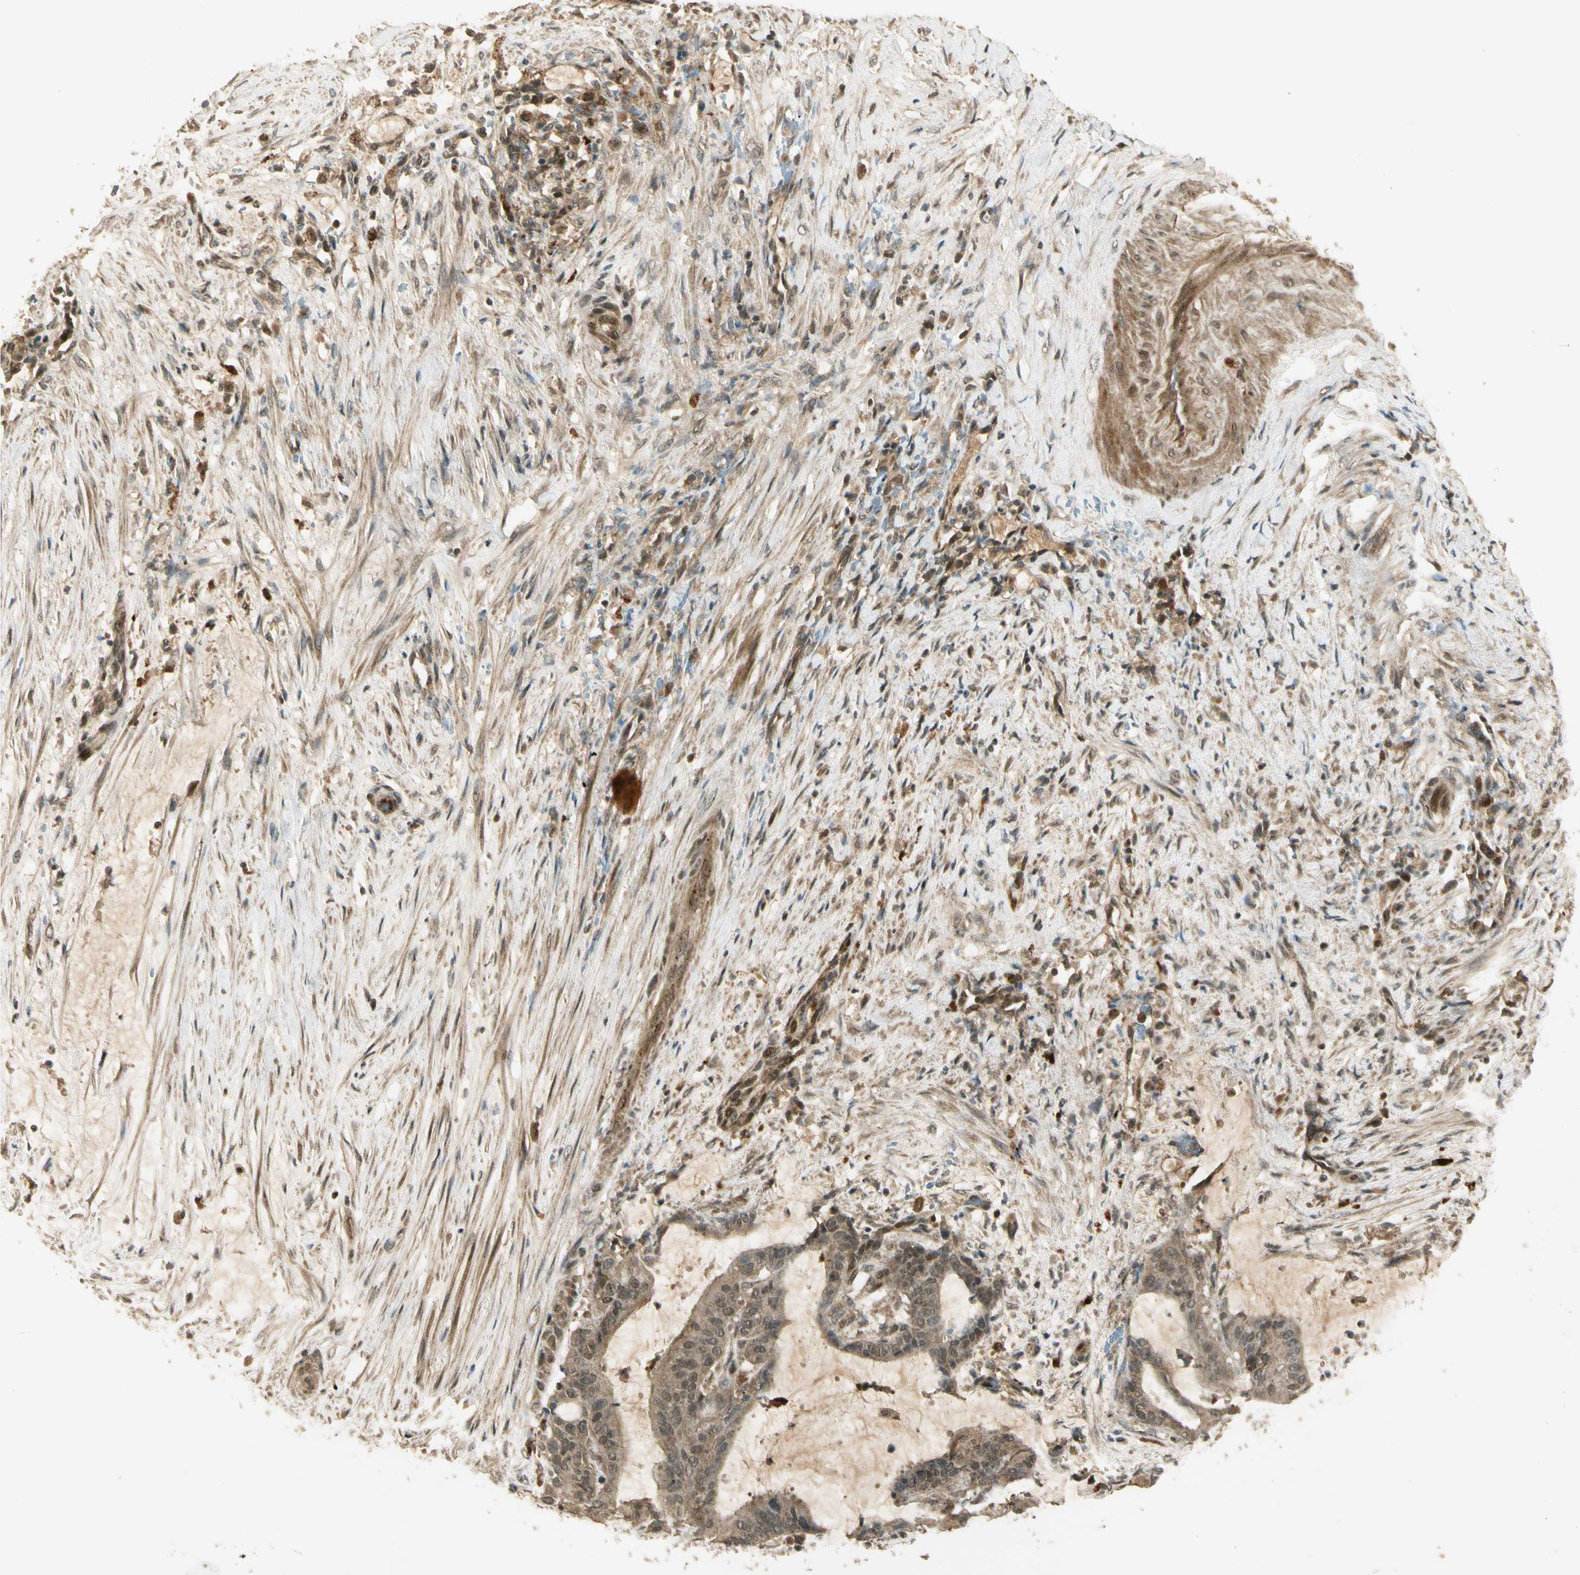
{"staining": {"intensity": "weak", "quantity": ">75%", "location": "cytoplasmic/membranous,nuclear"}, "tissue": "liver cancer", "cell_type": "Tumor cells", "image_type": "cancer", "snomed": [{"axis": "morphology", "description": "Cholangiocarcinoma"}, {"axis": "topography", "description": "Liver"}], "caption": "Protein positivity by immunohistochemistry (IHC) demonstrates weak cytoplasmic/membranous and nuclear staining in about >75% of tumor cells in cholangiocarcinoma (liver). (brown staining indicates protein expression, while blue staining denotes nuclei).", "gene": "GMEB2", "patient": {"sex": "female", "age": 73}}